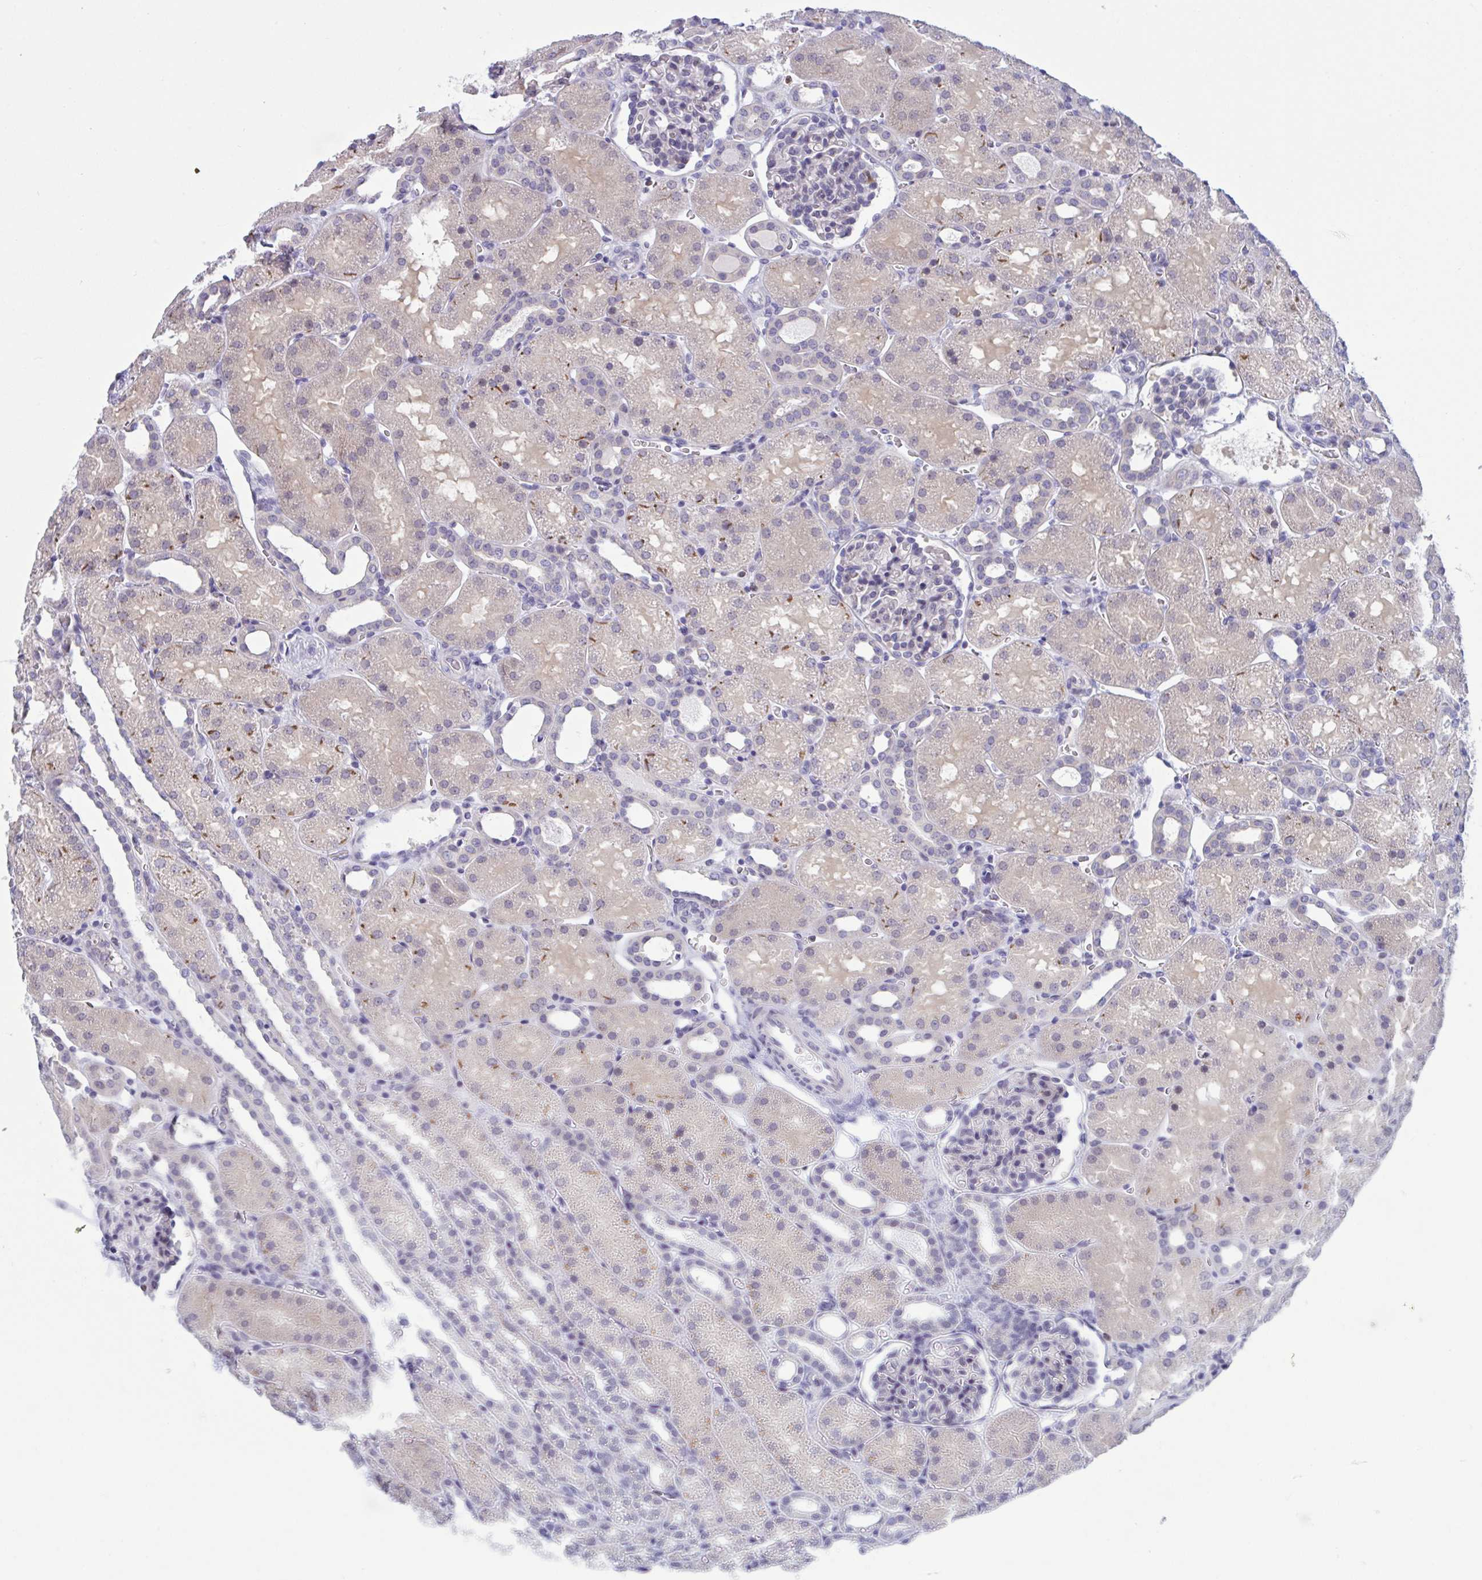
{"staining": {"intensity": "negative", "quantity": "none", "location": "none"}, "tissue": "kidney", "cell_type": "Cells in glomeruli", "image_type": "normal", "snomed": [{"axis": "morphology", "description": "Normal tissue, NOS"}, {"axis": "topography", "description": "Kidney"}], "caption": "Immunohistochemistry histopathology image of unremarkable human kidney stained for a protein (brown), which displays no expression in cells in glomeruli.", "gene": "SNX11", "patient": {"sex": "male", "age": 2}}